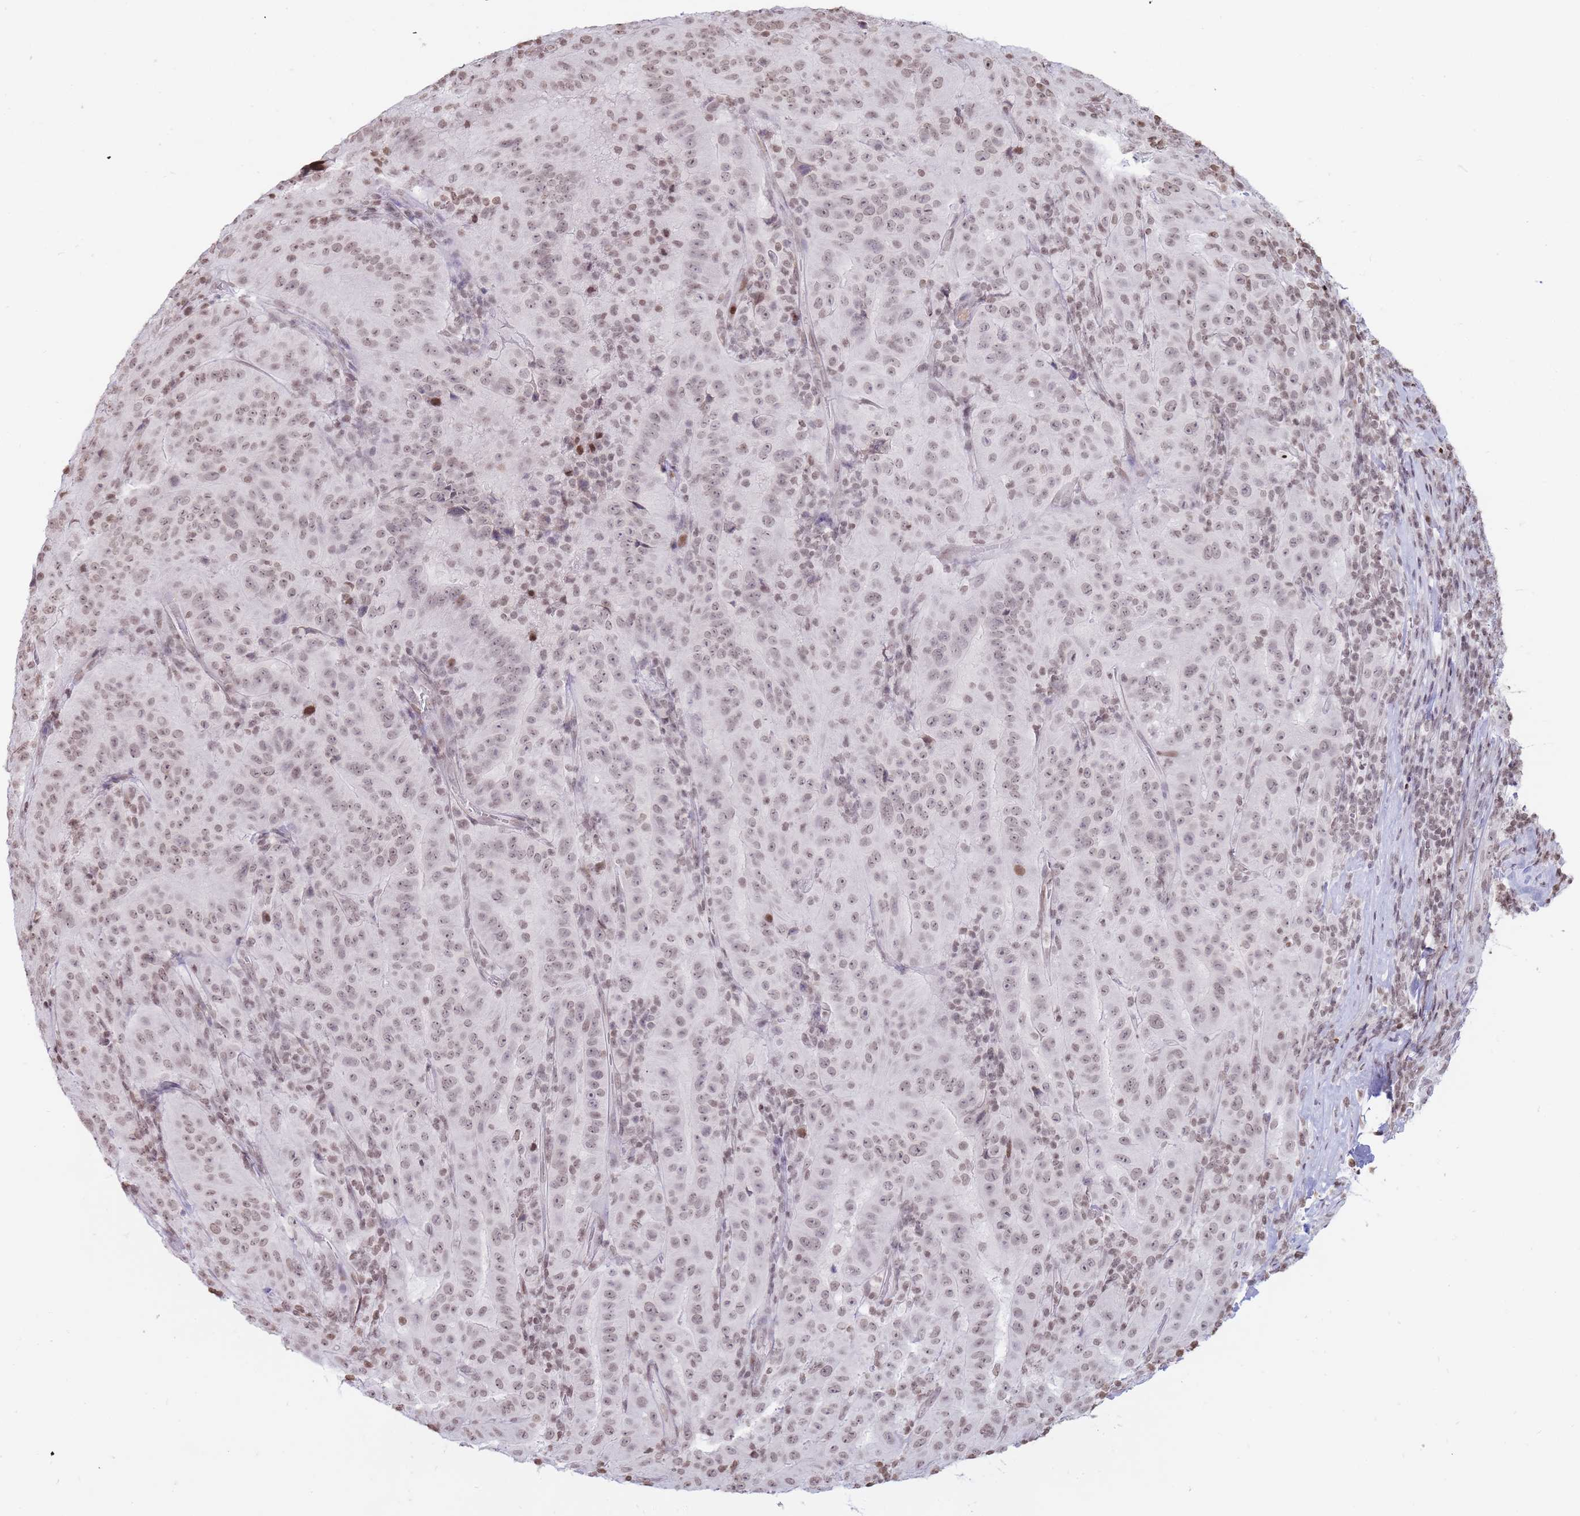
{"staining": {"intensity": "weak", "quantity": ">75%", "location": "nuclear"}, "tissue": "pancreatic cancer", "cell_type": "Tumor cells", "image_type": "cancer", "snomed": [{"axis": "morphology", "description": "Adenocarcinoma, NOS"}, {"axis": "topography", "description": "Pancreas"}], "caption": "Weak nuclear expression is present in about >75% of tumor cells in adenocarcinoma (pancreatic). (DAB (3,3'-diaminobenzidine) = brown stain, brightfield microscopy at high magnification).", "gene": "SHISAL1", "patient": {"sex": "male", "age": 63}}